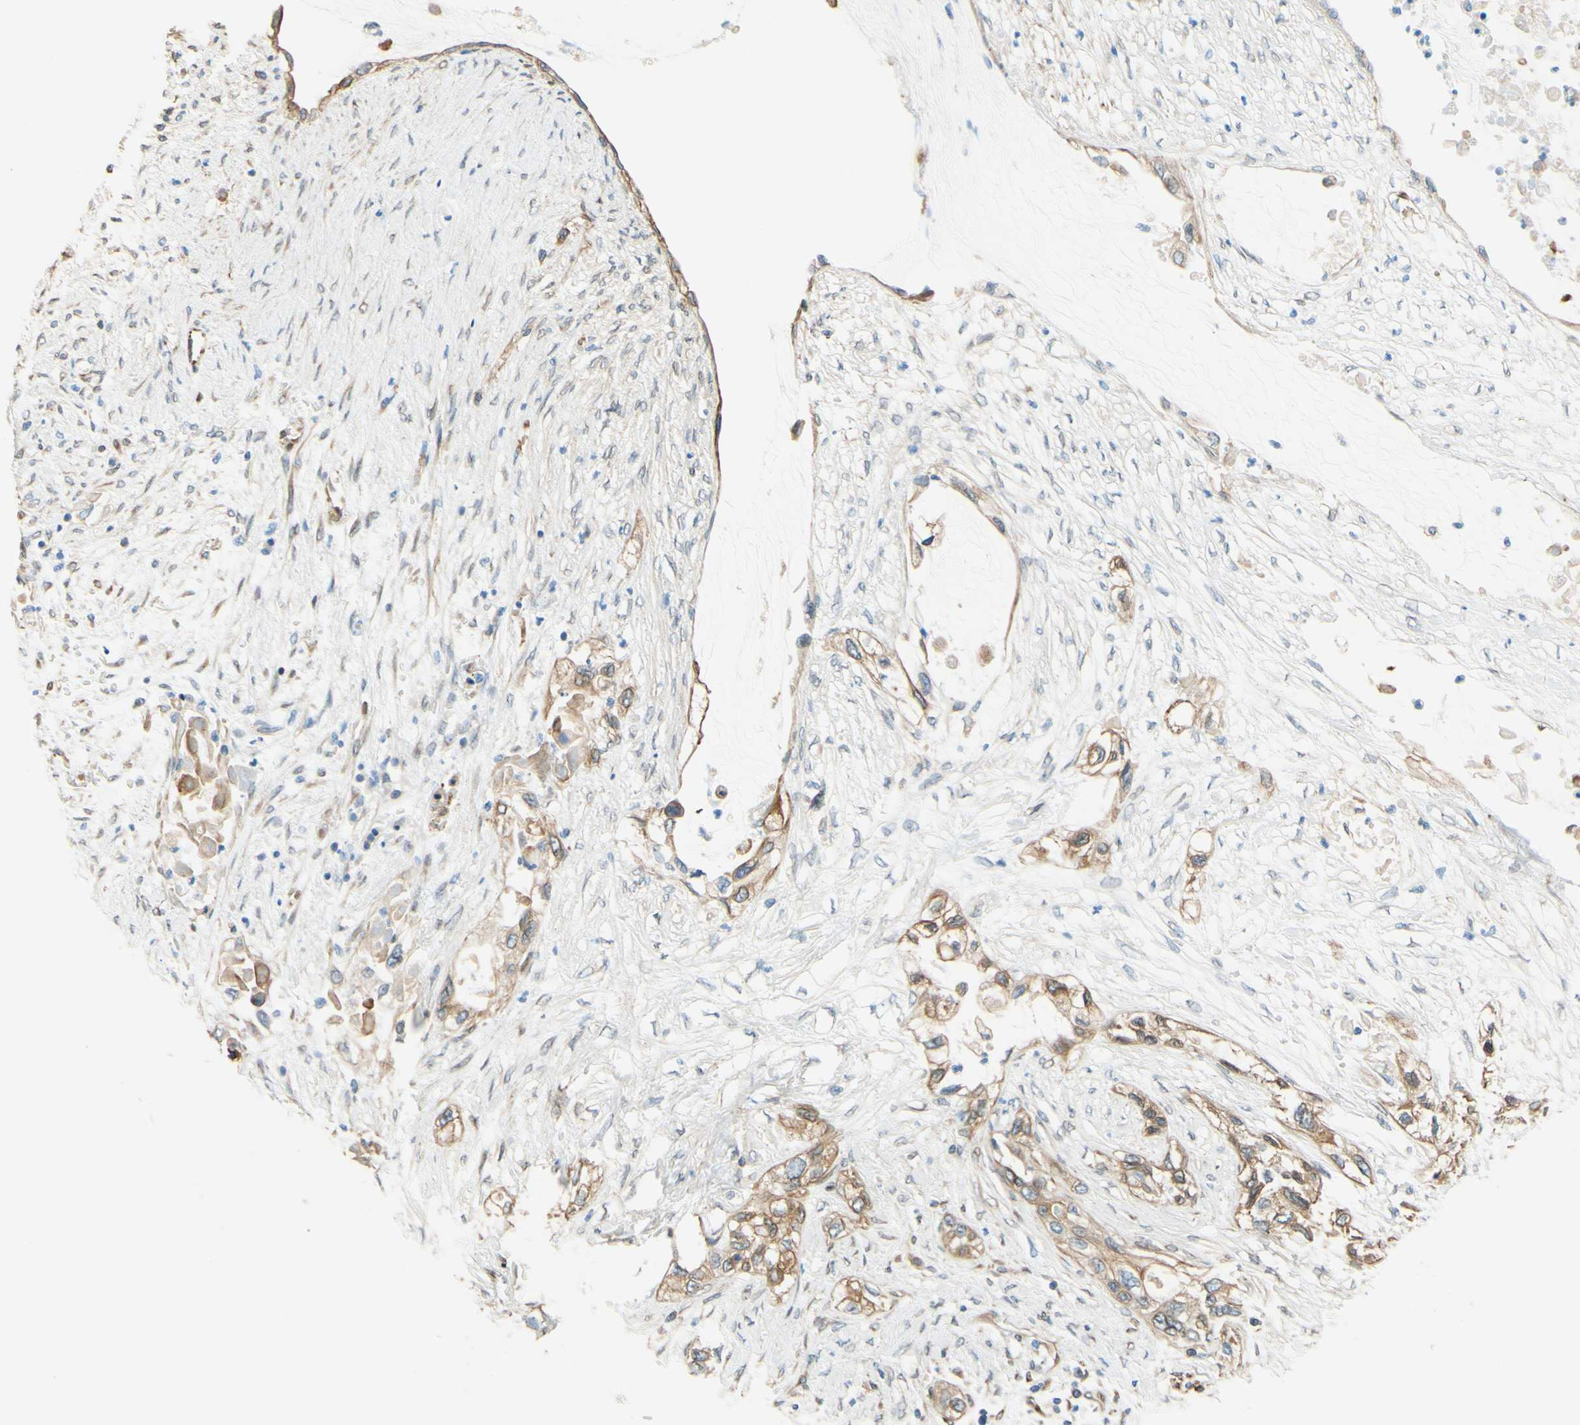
{"staining": {"intensity": "weak", "quantity": "25%-75%", "location": "cytoplasmic/membranous,nuclear"}, "tissue": "pancreatic cancer", "cell_type": "Tumor cells", "image_type": "cancer", "snomed": [{"axis": "morphology", "description": "Adenocarcinoma, NOS"}, {"axis": "topography", "description": "Pancreas"}], "caption": "Pancreatic cancer was stained to show a protein in brown. There is low levels of weak cytoplasmic/membranous and nuclear expression in about 25%-75% of tumor cells.", "gene": "ENDOD1", "patient": {"sex": "female", "age": 70}}